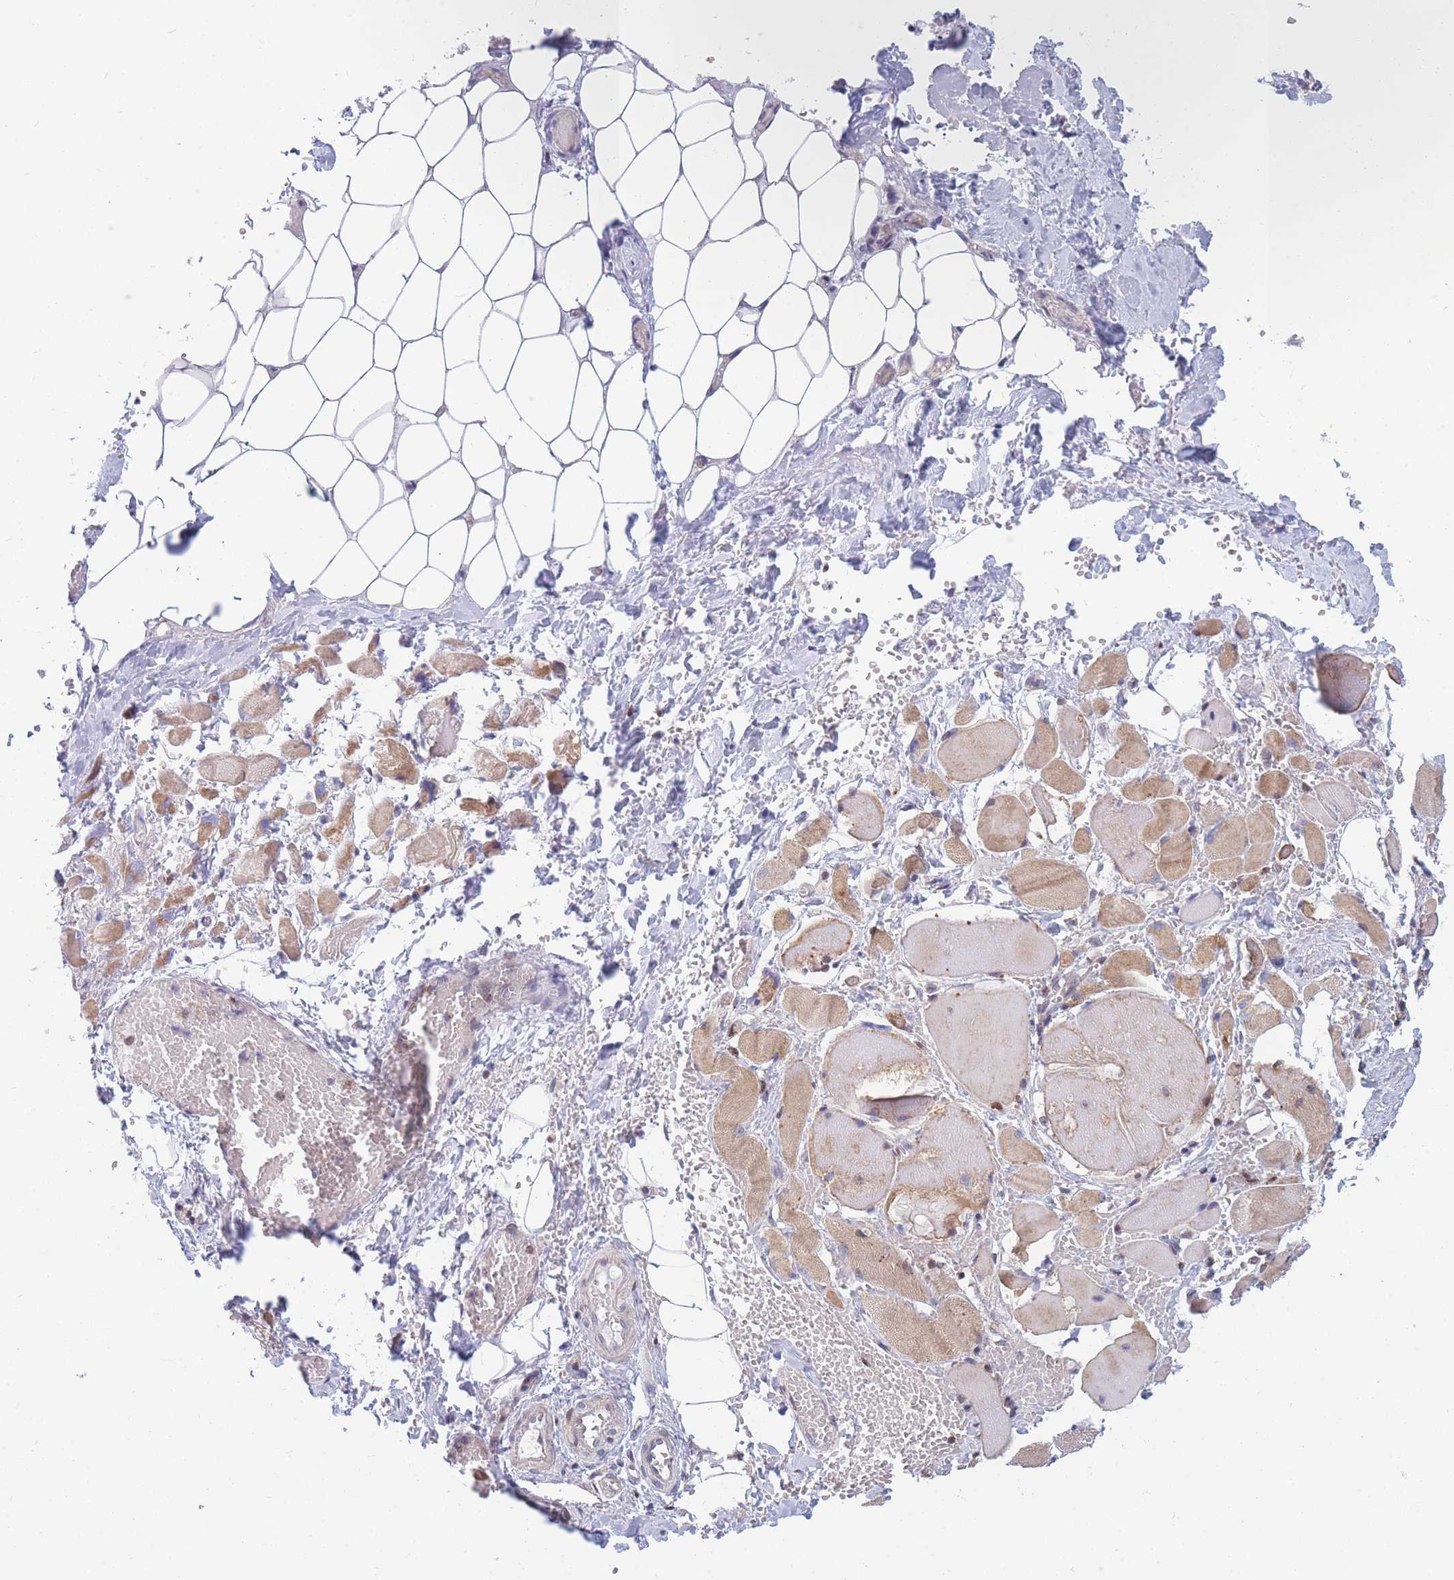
{"staining": {"intensity": "moderate", "quantity": ">75%", "location": "cytoplasmic/membranous"}, "tissue": "skeletal muscle", "cell_type": "Myocytes", "image_type": "normal", "snomed": [{"axis": "morphology", "description": "Normal tissue, NOS"}, {"axis": "morphology", "description": "Basal cell carcinoma"}, {"axis": "topography", "description": "Skeletal muscle"}], "caption": "IHC micrograph of benign skeletal muscle stained for a protein (brown), which reveals medium levels of moderate cytoplasmic/membranous expression in about >75% of myocytes.", "gene": "HSPE1", "patient": {"sex": "female", "age": 64}}